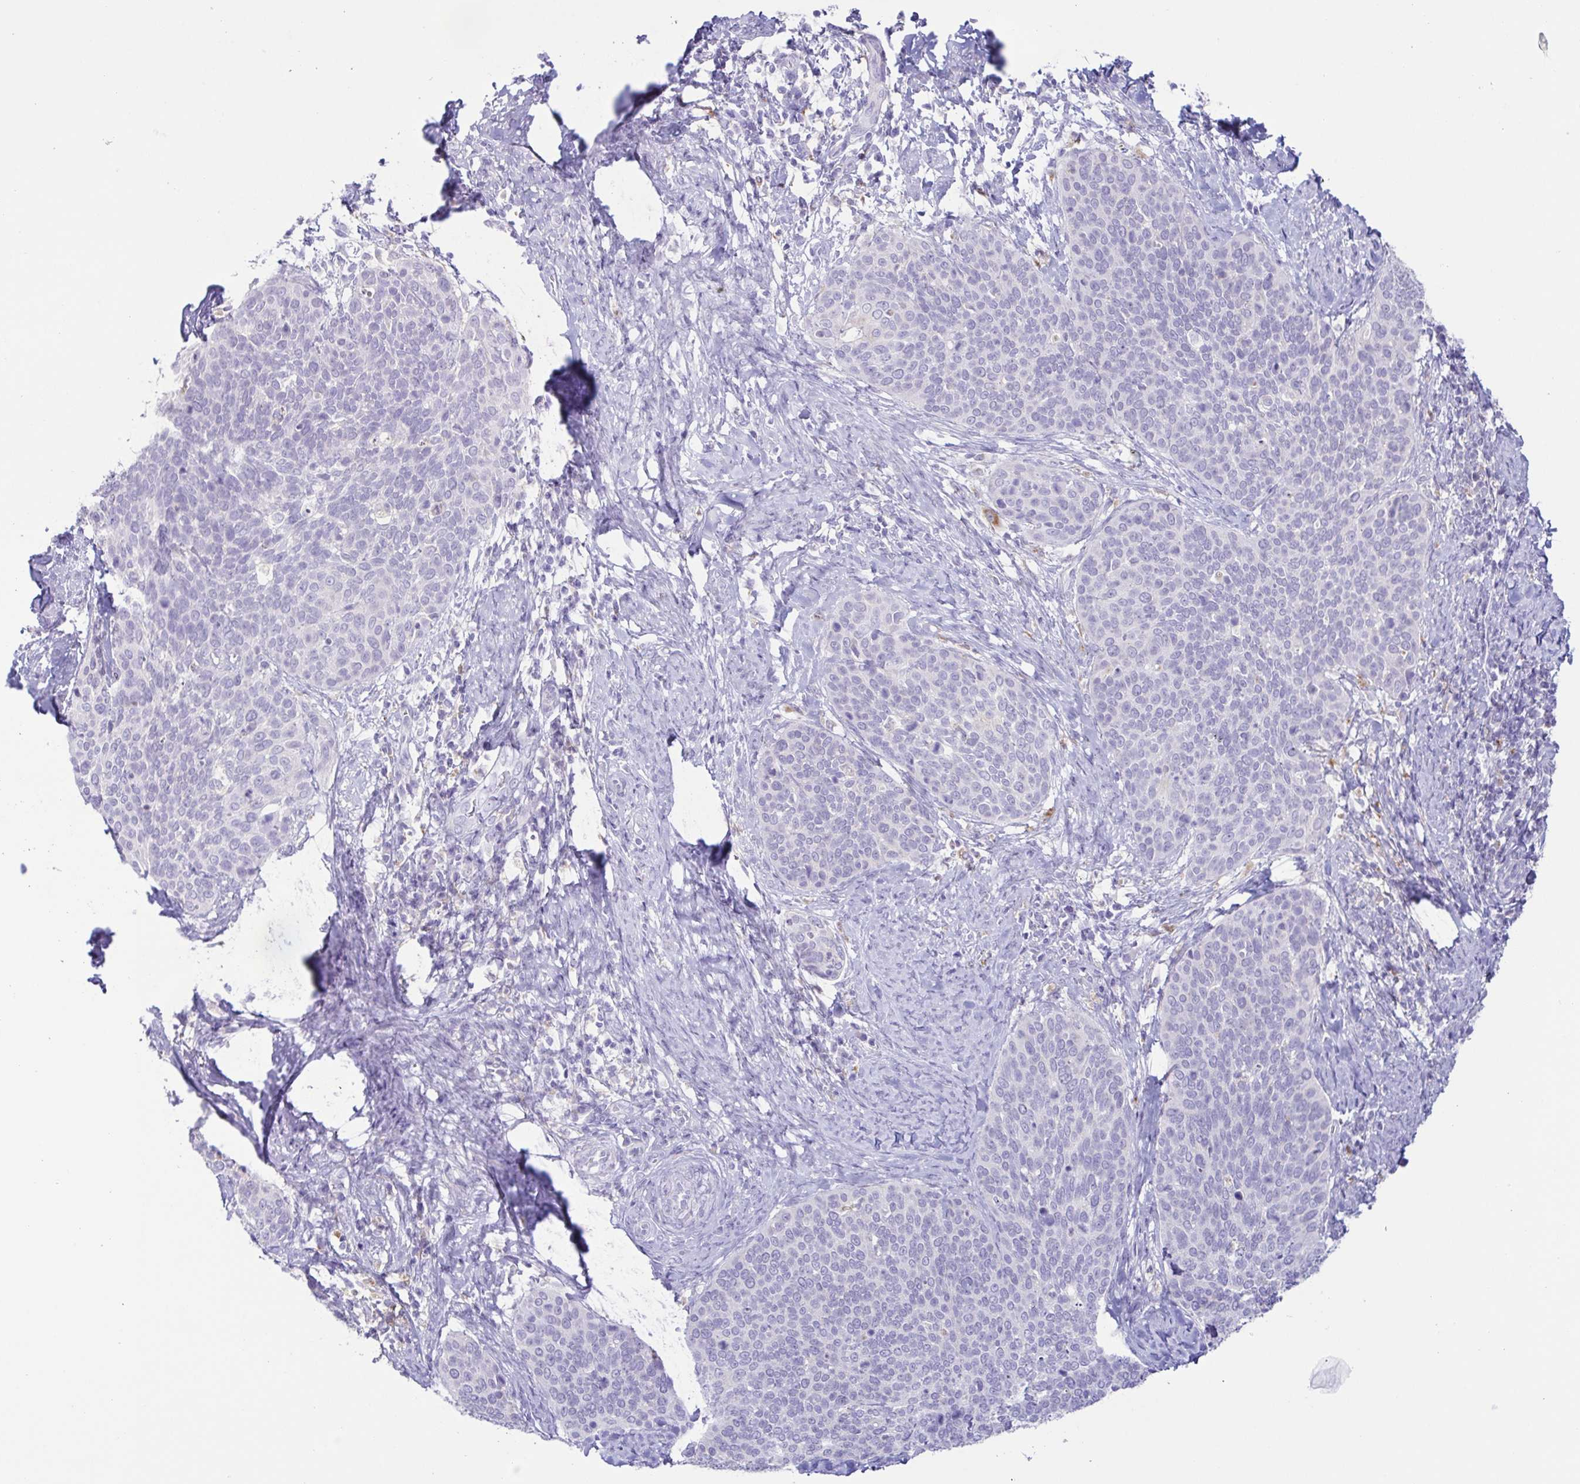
{"staining": {"intensity": "negative", "quantity": "none", "location": "none"}, "tissue": "cervical cancer", "cell_type": "Tumor cells", "image_type": "cancer", "snomed": [{"axis": "morphology", "description": "Squamous cell carcinoma, NOS"}, {"axis": "topography", "description": "Cervix"}], "caption": "Immunohistochemistry (IHC) of human cervical cancer reveals no staining in tumor cells.", "gene": "ATP6V1G2", "patient": {"sex": "female", "age": 69}}